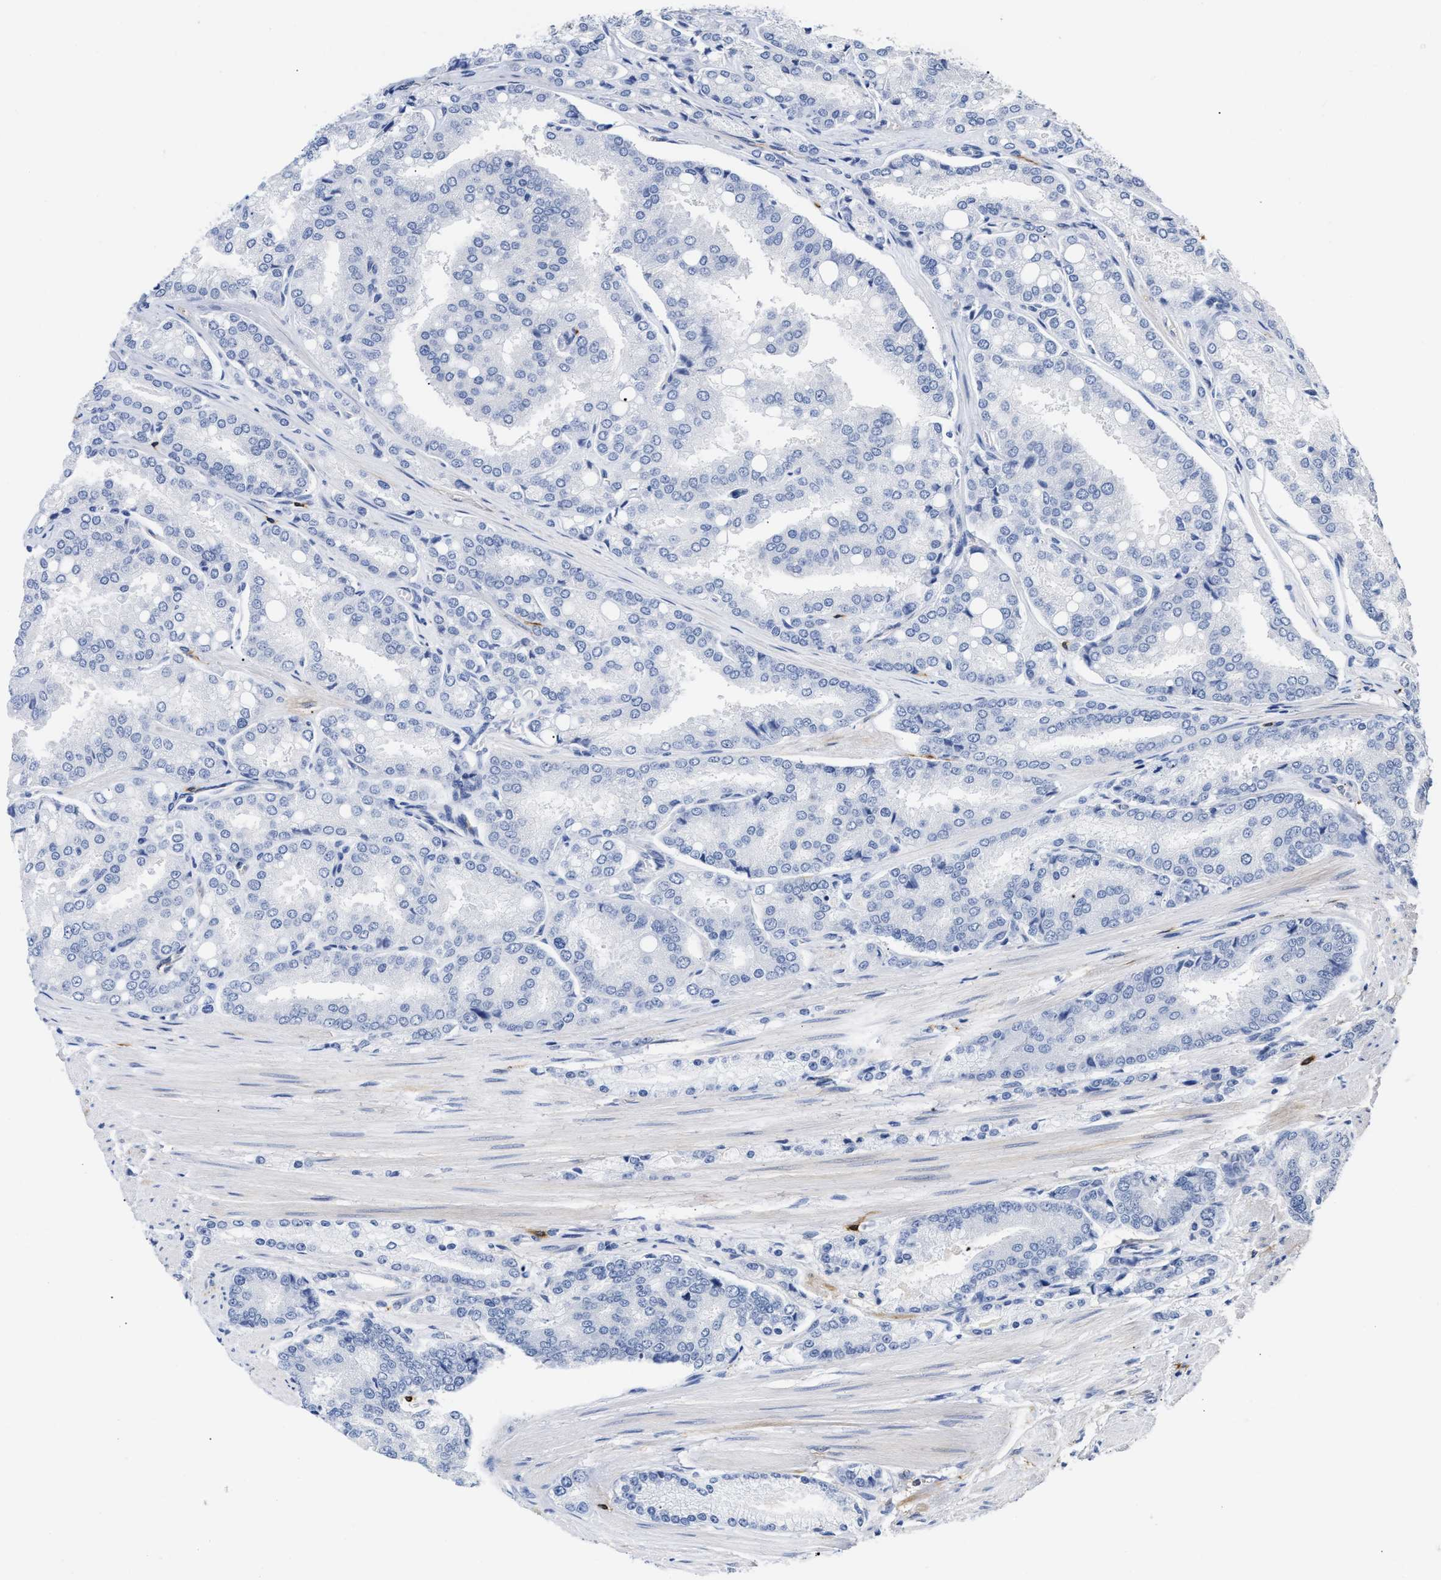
{"staining": {"intensity": "negative", "quantity": "none", "location": "none"}, "tissue": "prostate cancer", "cell_type": "Tumor cells", "image_type": "cancer", "snomed": [{"axis": "morphology", "description": "Adenocarcinoma, High grade"}, {"axis": "topography", "description": "Prostate"}], "caption": "IHC of human prostate cancer reveals no expression in tumor cells.", "gene": "AHNAK2", "patient": {"sex": "male", "age": 50}}